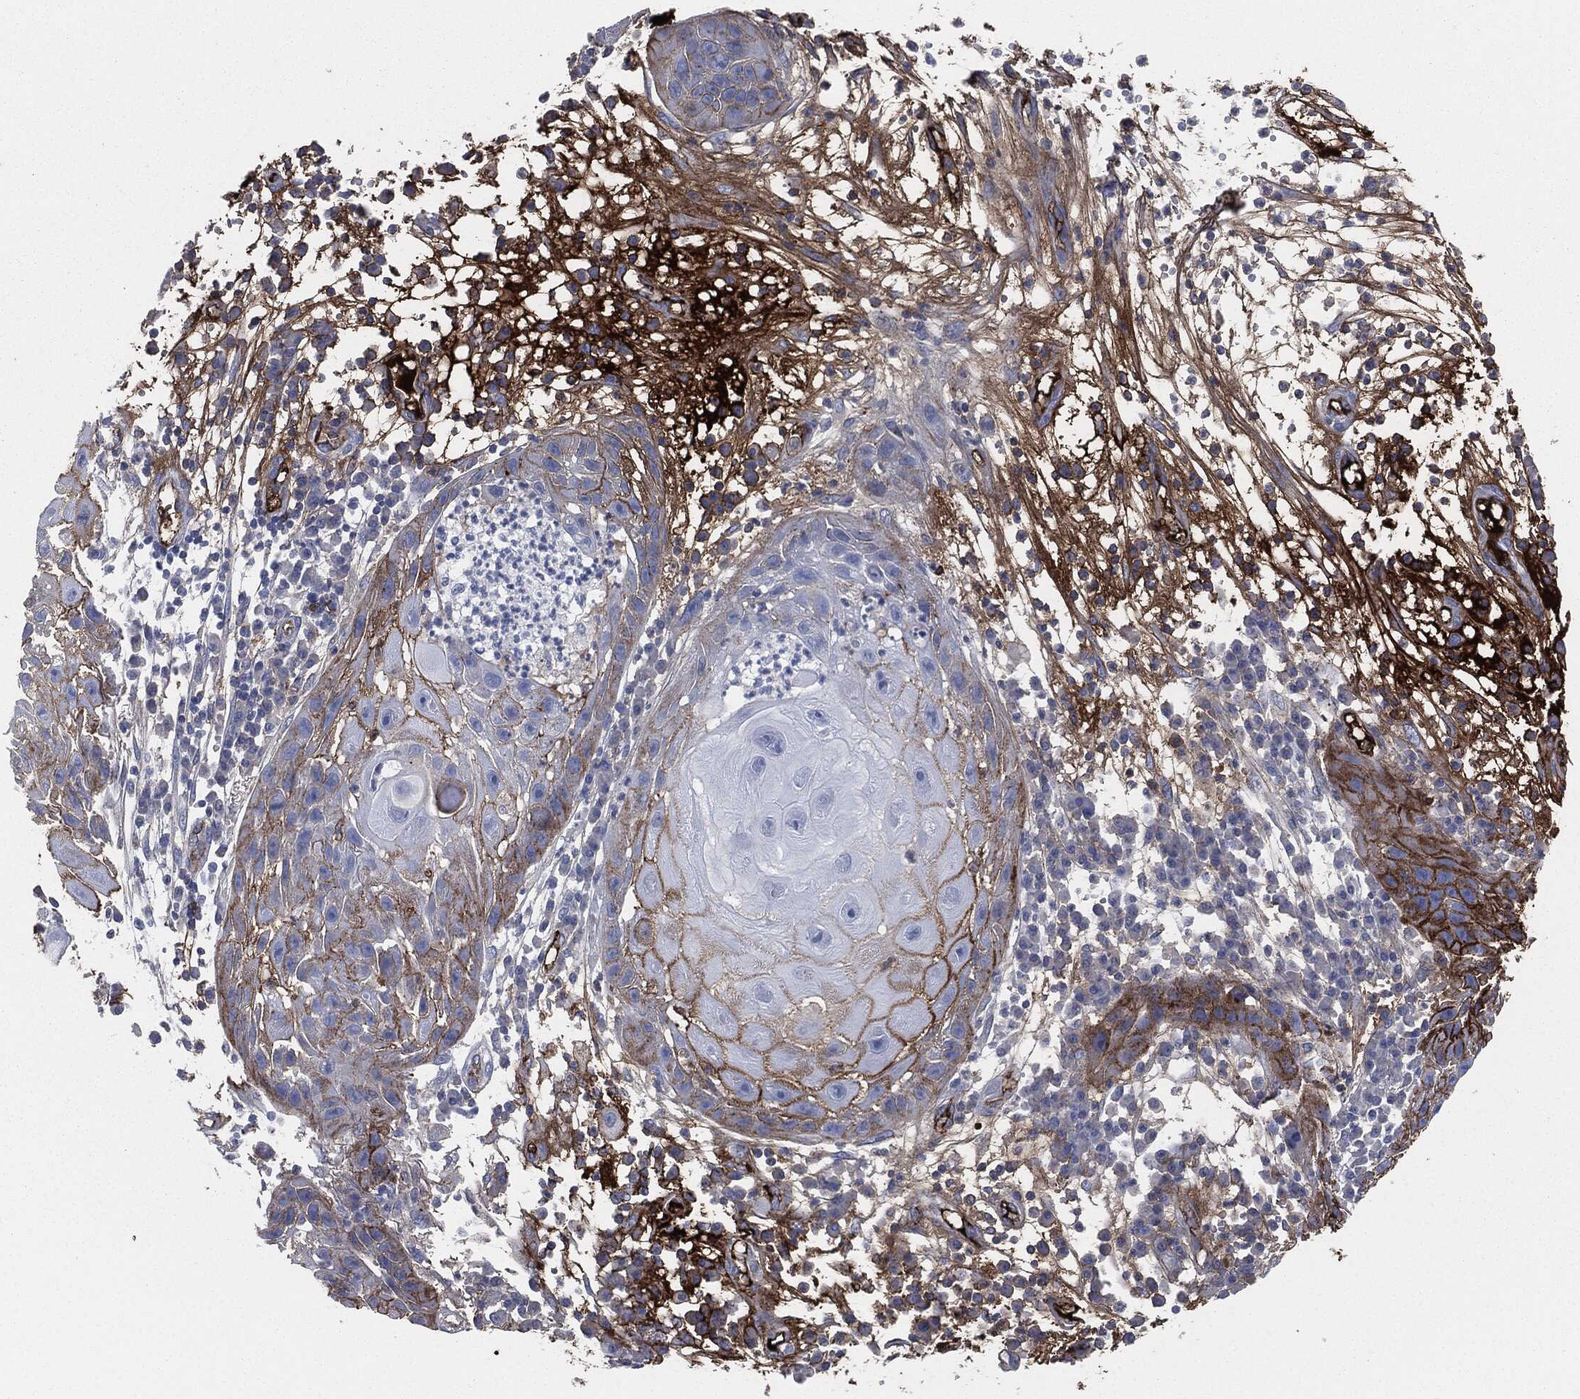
{"staining": {"intensity": "strong", "quantity": "<25%", "location": "cytoplasmic/membranous"}, "tissue": "skin cancer", "cell_type": "Tumor cells", "image_type": "cancer", "snomed": [{"axis": "morphology", "description": "Normal tissue, NOS"}, {"axis": "morphology", "description": "Squamous cell carcinoma, NOS"}, {"axis": "topography", "description": "Skin"}], "caption": "Skin cancer stained with IHC reveals strong cytoplasmic/membranous staining in about <25% of tumor cells. (Brightfield microscopy of DAB IHC at high magnification).", "gene": "APOB", "patient": {"sex": "male", "age": 79}}